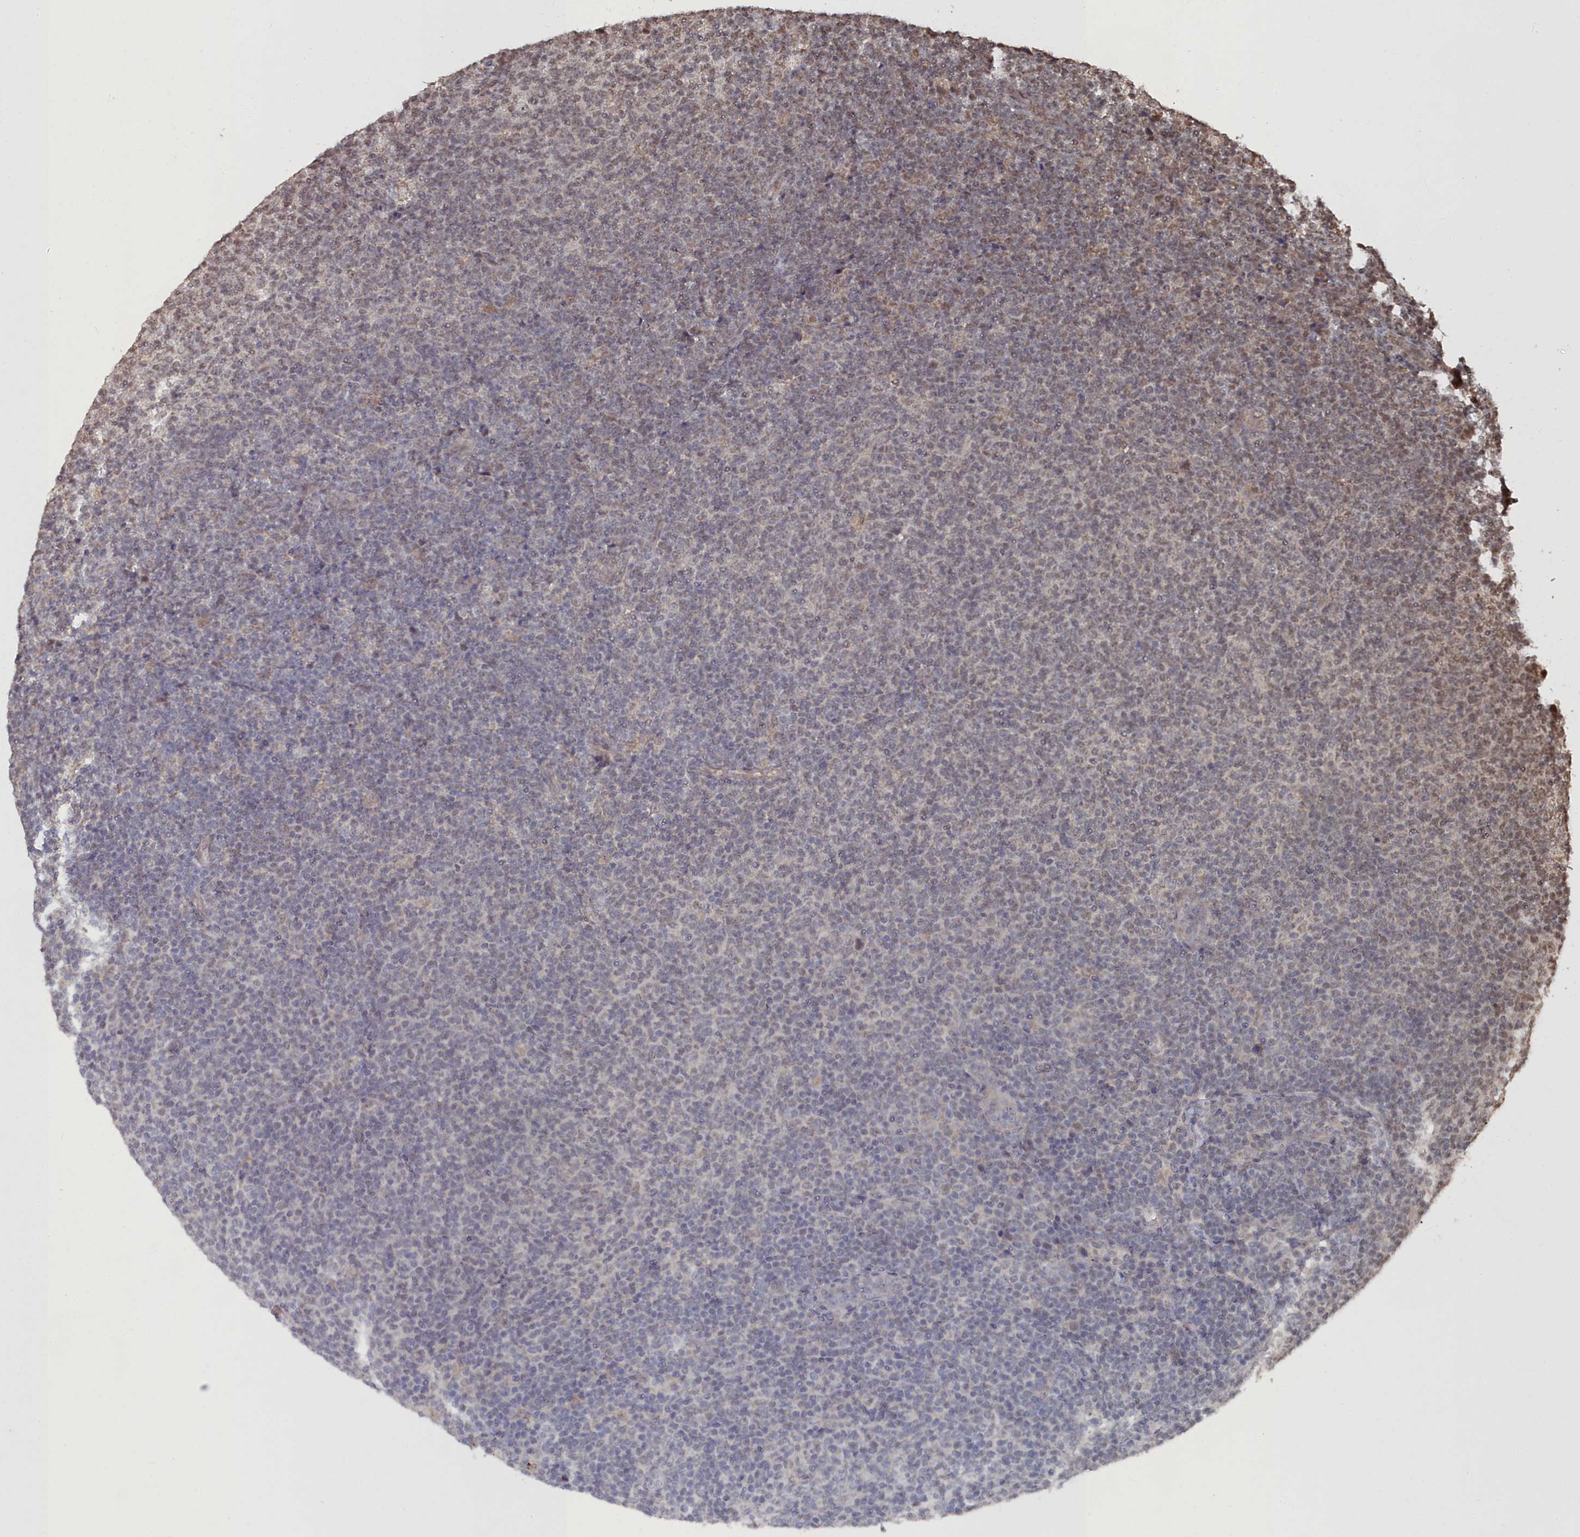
{"staining": {"intensity": "weak", "quantity": "<25%", "location": "nuclear"}, "tissue": "lymphoma", "cell_type": "Tumor cells", "image_type": "cancer", "snomed": [{"axis": "morphology", "description": "Malignant lymphoma, non-Hodgkin's type, Low grade"}, {"axis": "topography", "description": "Lymph node"}], "caption": "A histopathology image of human lymphoma is negative for staining in tumor cells.", "gene": "CCNP", "patient": {"sex": "male", "age": 66}}